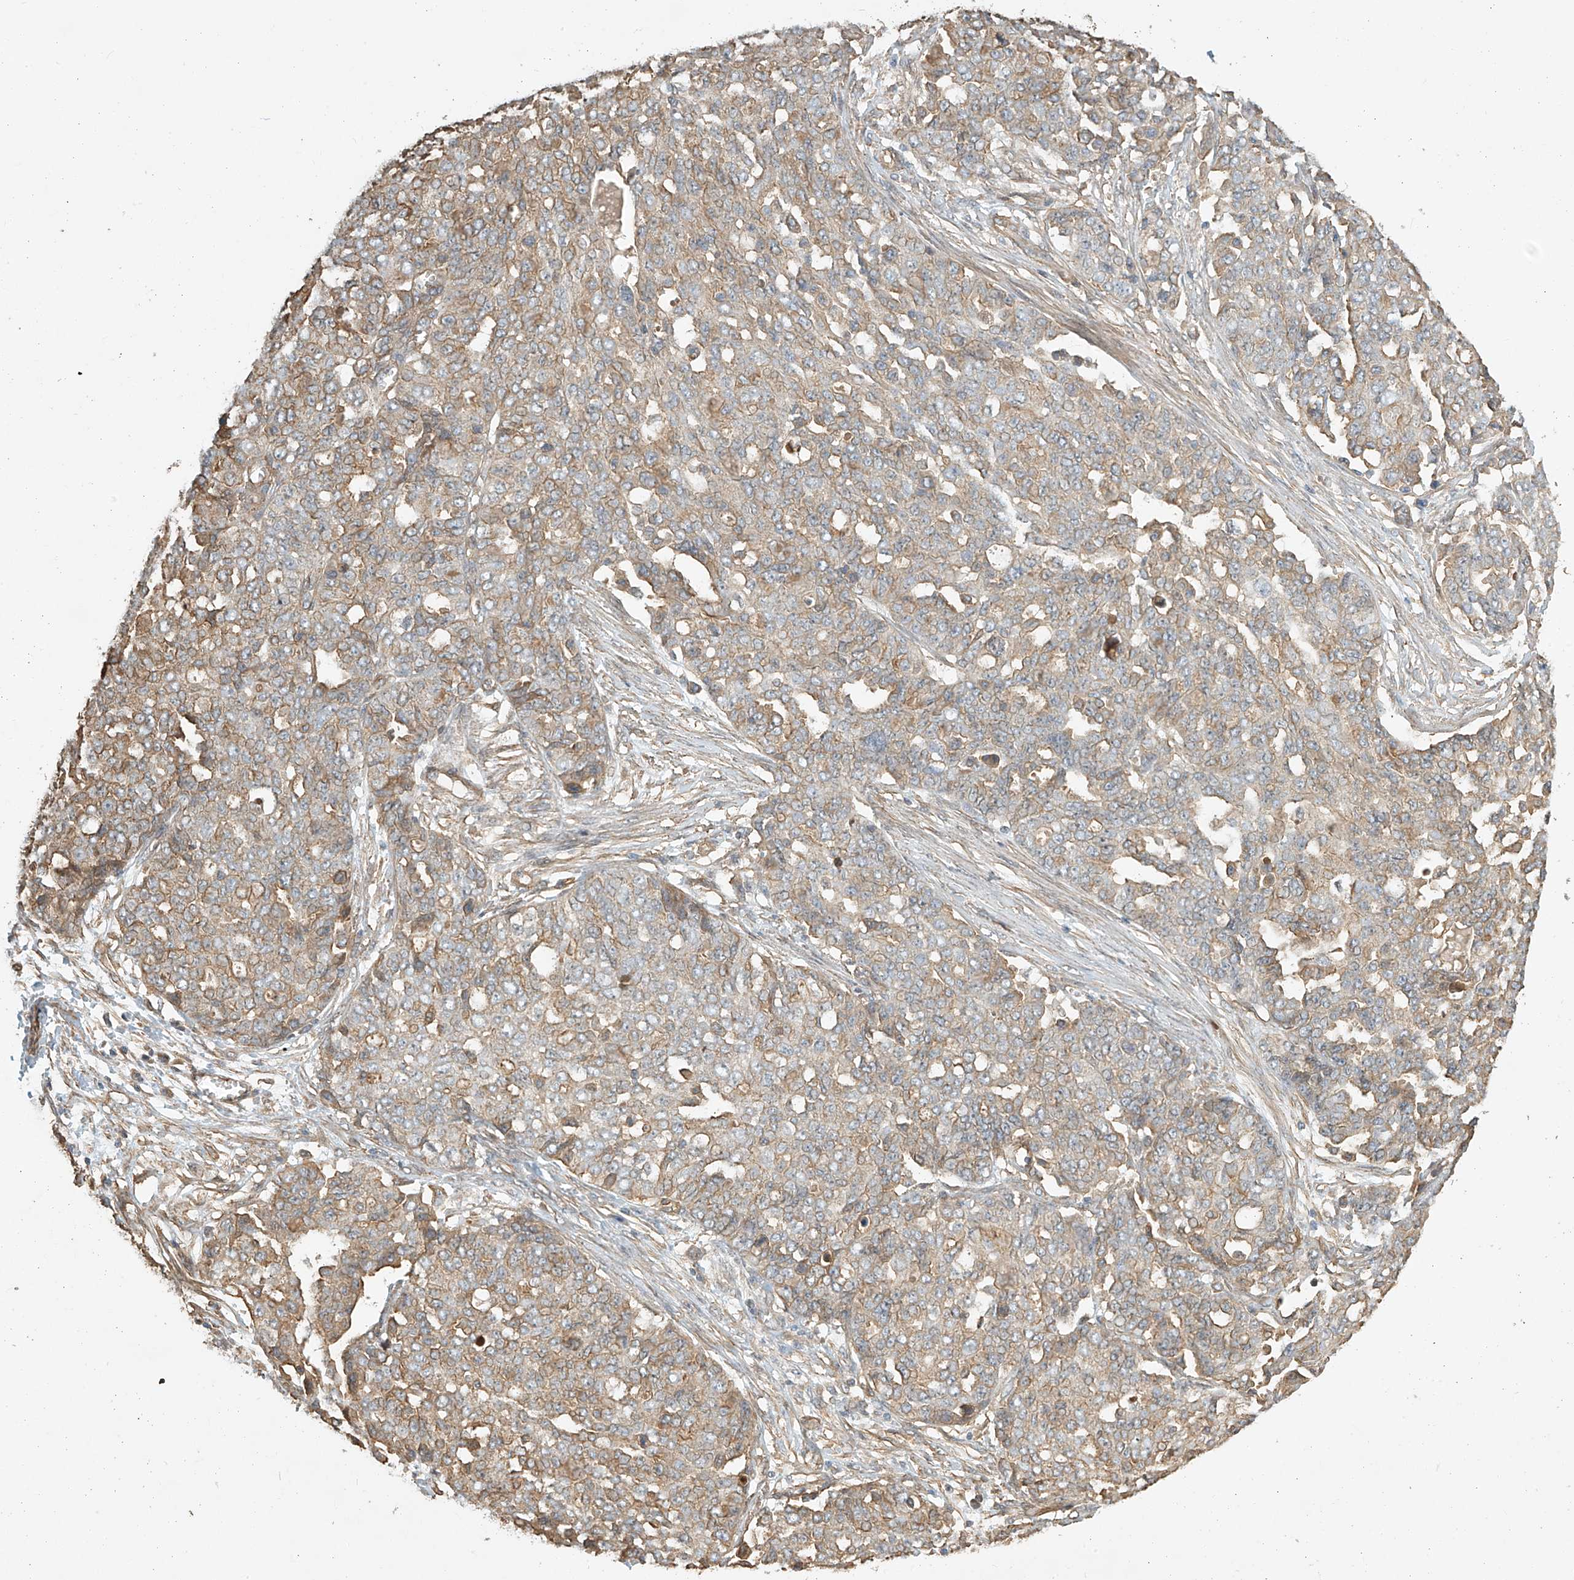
{"staining": {"intensity": "weak", "quantity": ">75%", "location": "cytoplasmic/membranous"}, "tissue": "ovarian cancer", "cell_type": "Tumor cells", "image_type": "cancer", "snomed": [{"axis": "morphology", "description": "Cystadenocarcinoma, serous, NOS"}, {"axis": "topography", "description": "Soft tissue"}, {"axis": "topography", "description": "Ovary"}], "caption": "Tumor cells demonstrate weak cytoplasmic/membranous positivity in approximately >75% of cells in ovarian cancer (serous cystadenocarcinoma).", "gene": "CSMD3", "patient": {"sex": "female", "age": 57}}